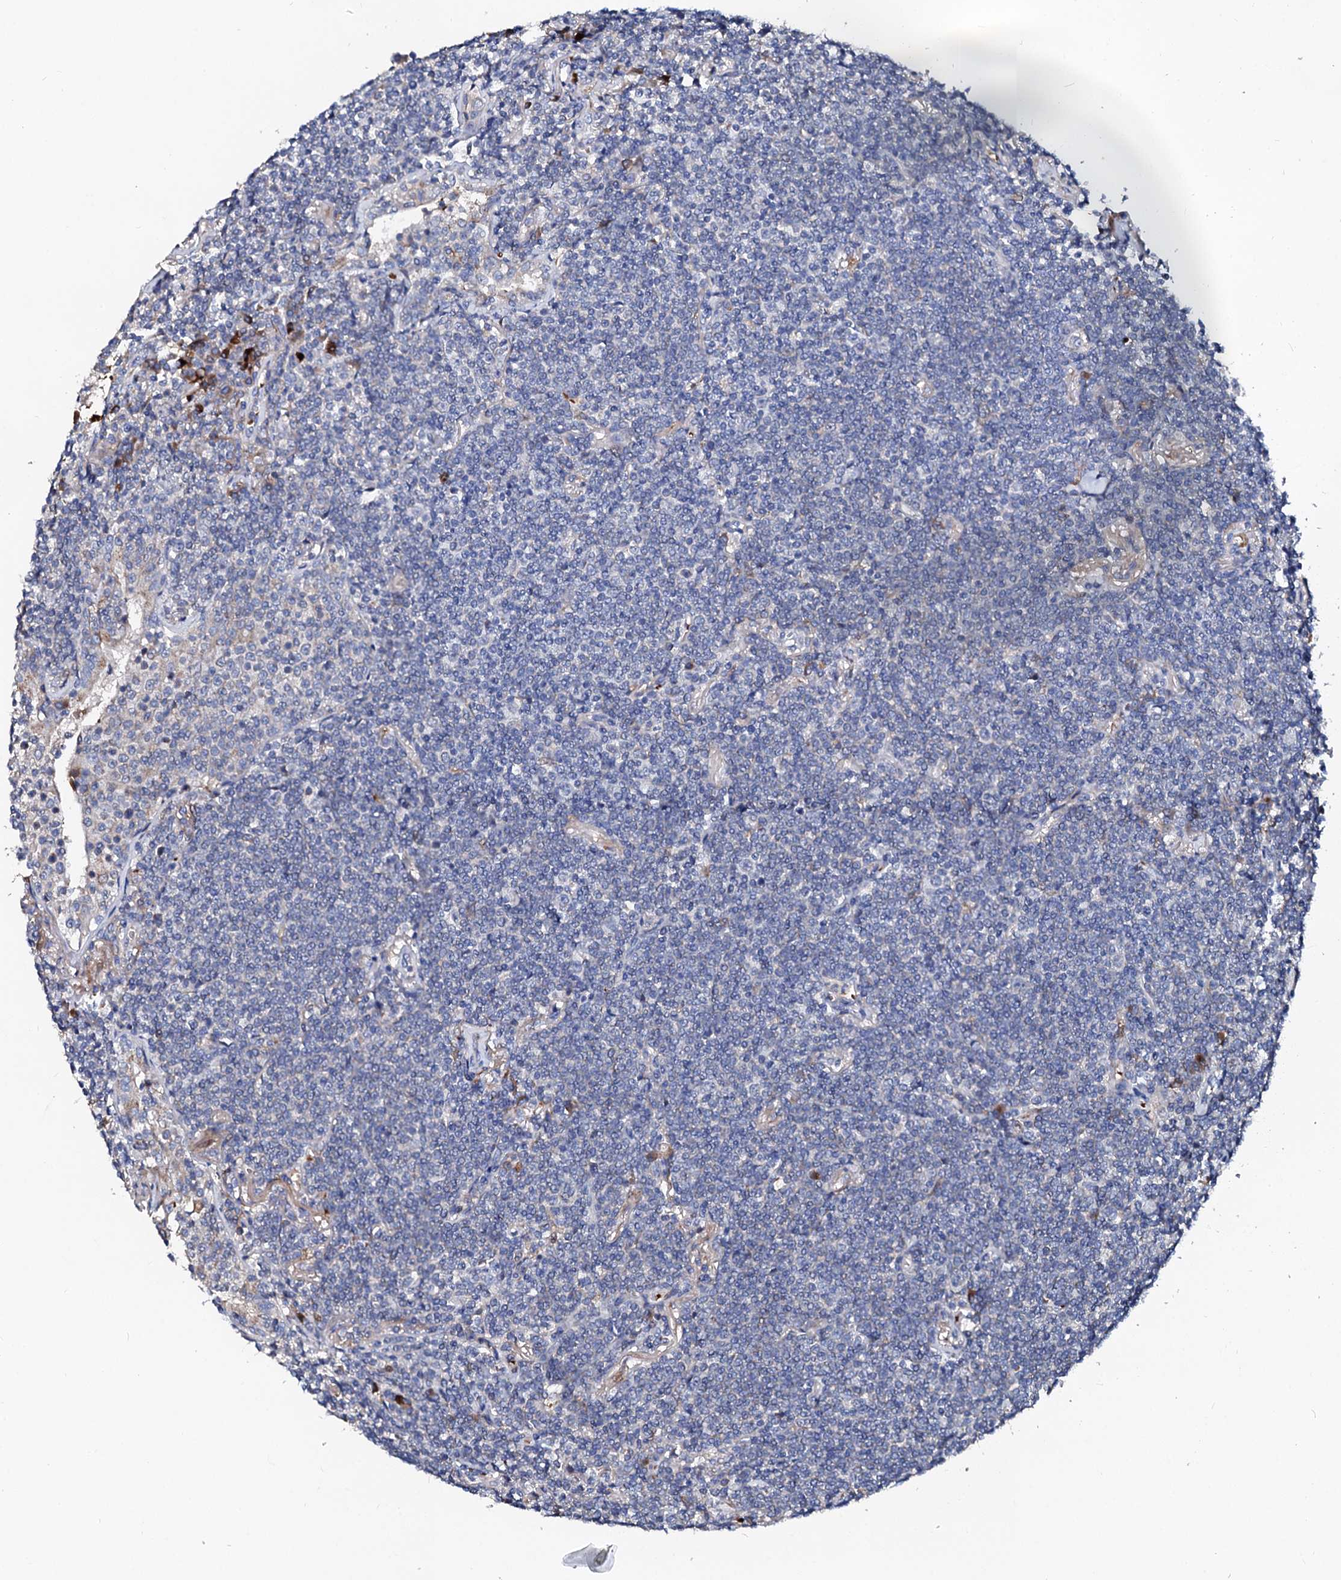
{"staining": {"intensity": "negative", "quantity": "none", "location": "none"}, "tissue": "lymphoma", "cell_type": "Tumor cells", "image_type": "cancer", "snomed": [{"axis": "morphology", "description": "Malignant lymphoma, non-Hodgkin's type, Low grade"}, {"axis": "topography", "description": "Lung"}], "caption": "An IHC micrograph of low-grade malignant lymphoma, non-Hodgkin's type is shown. There is no staining in tumor cells of low-grade malignant lymphoma, non-Hodgkin's type.", "gene": "SLC10A7", "patient": {"sex": "female", "age": 71}}